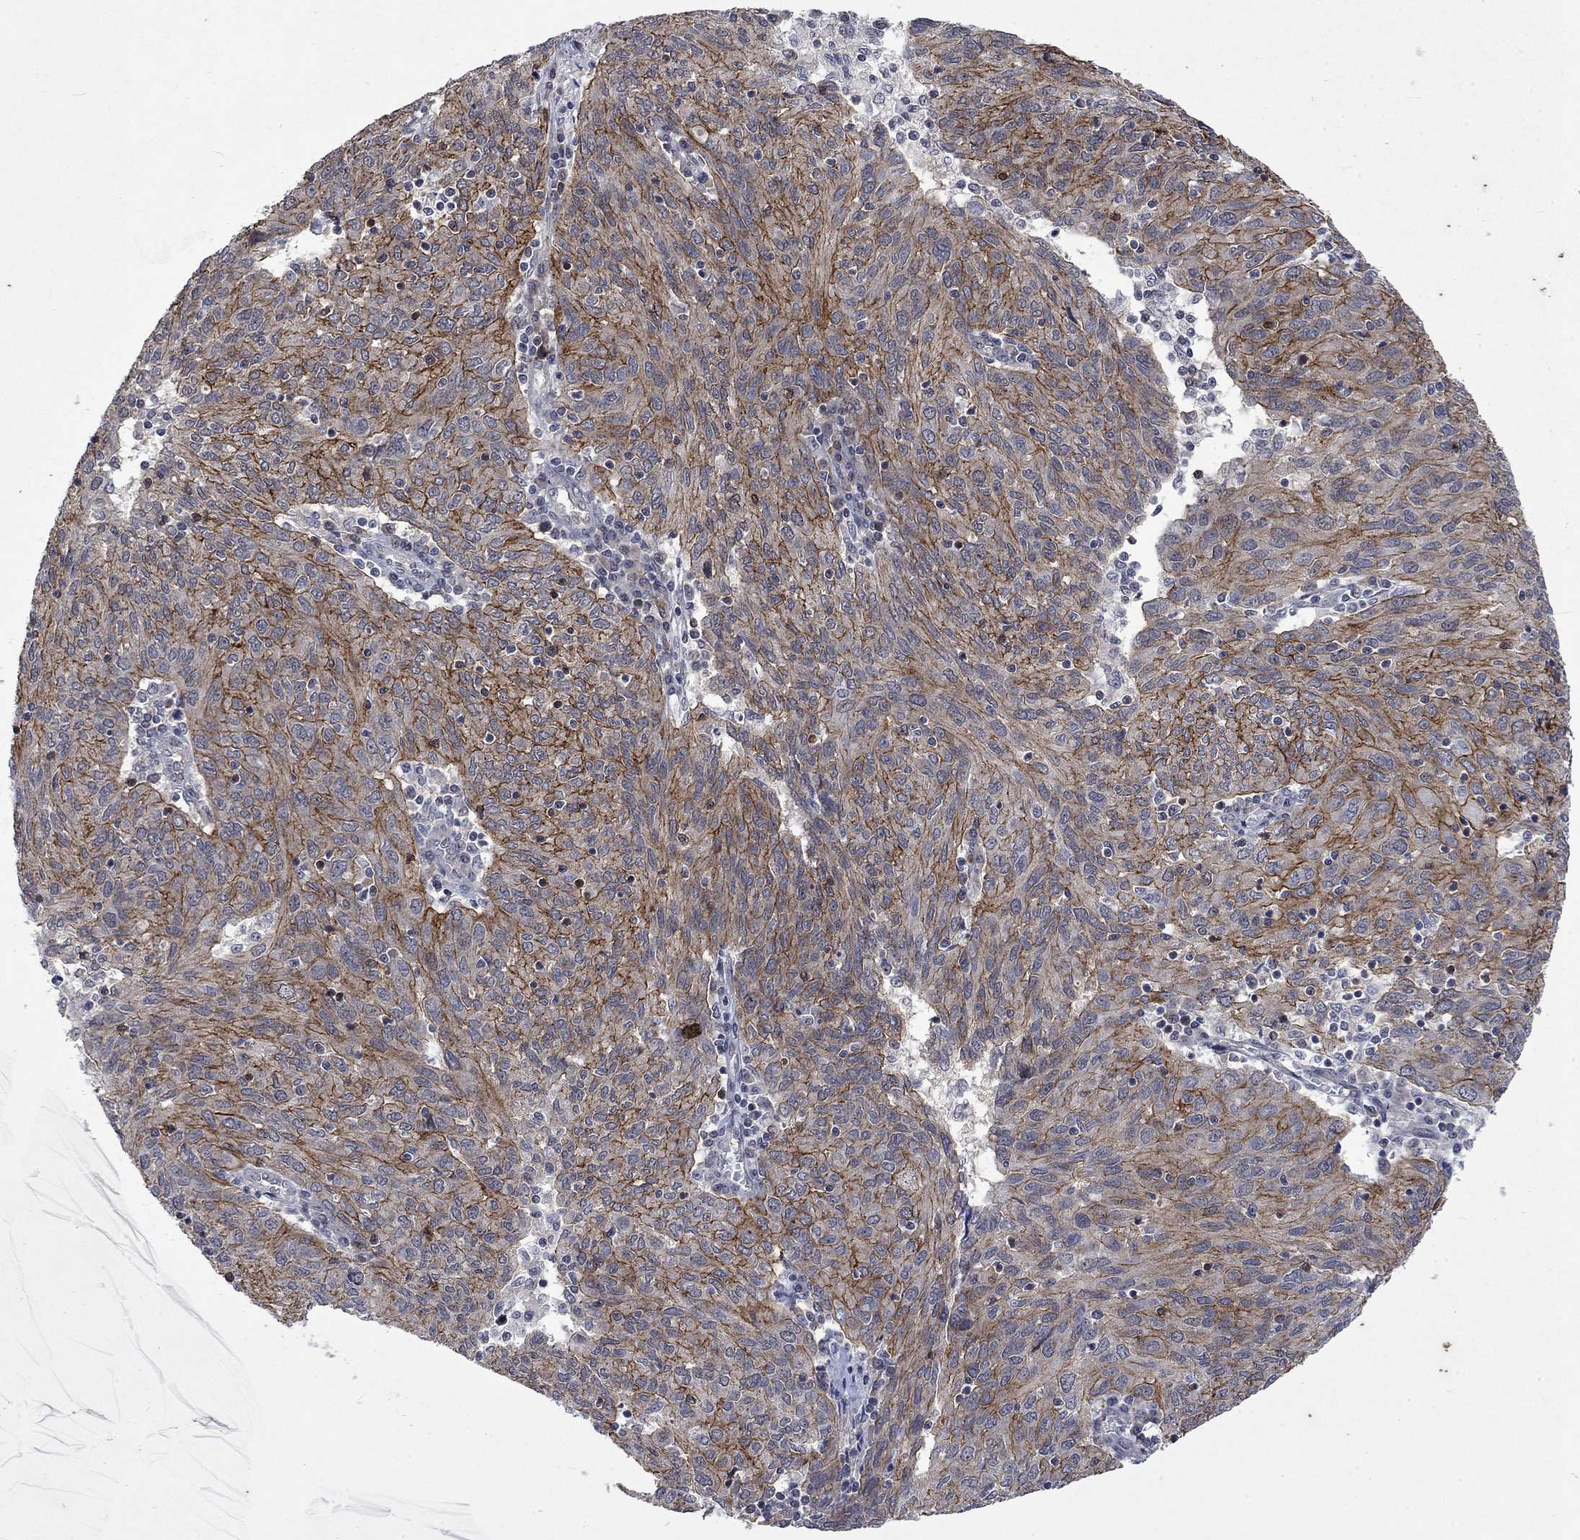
{"staining": {"intensity": "moderate", "quantity": ">75%", "location": "cytoplasmic/membranous"}, "tissue": "ovarian cancer", "cell_type": "Tumor cells", "image_type": "cancer", "snomed": [{"axis": "morphology", "description": "Carcinoma, endometroid"}, {"axis": "topography", "description": "Ovary"}], "caption": "Immunohistochemistry (IHC) of human endometroid carcinoma (ovarian) displays medium levels of moderate cytoplasmic/membranous positivity in approximately >75% of tumor cells.", "gene": "PPP1R9A", "patient": {"sex": "female", "age": 50}}